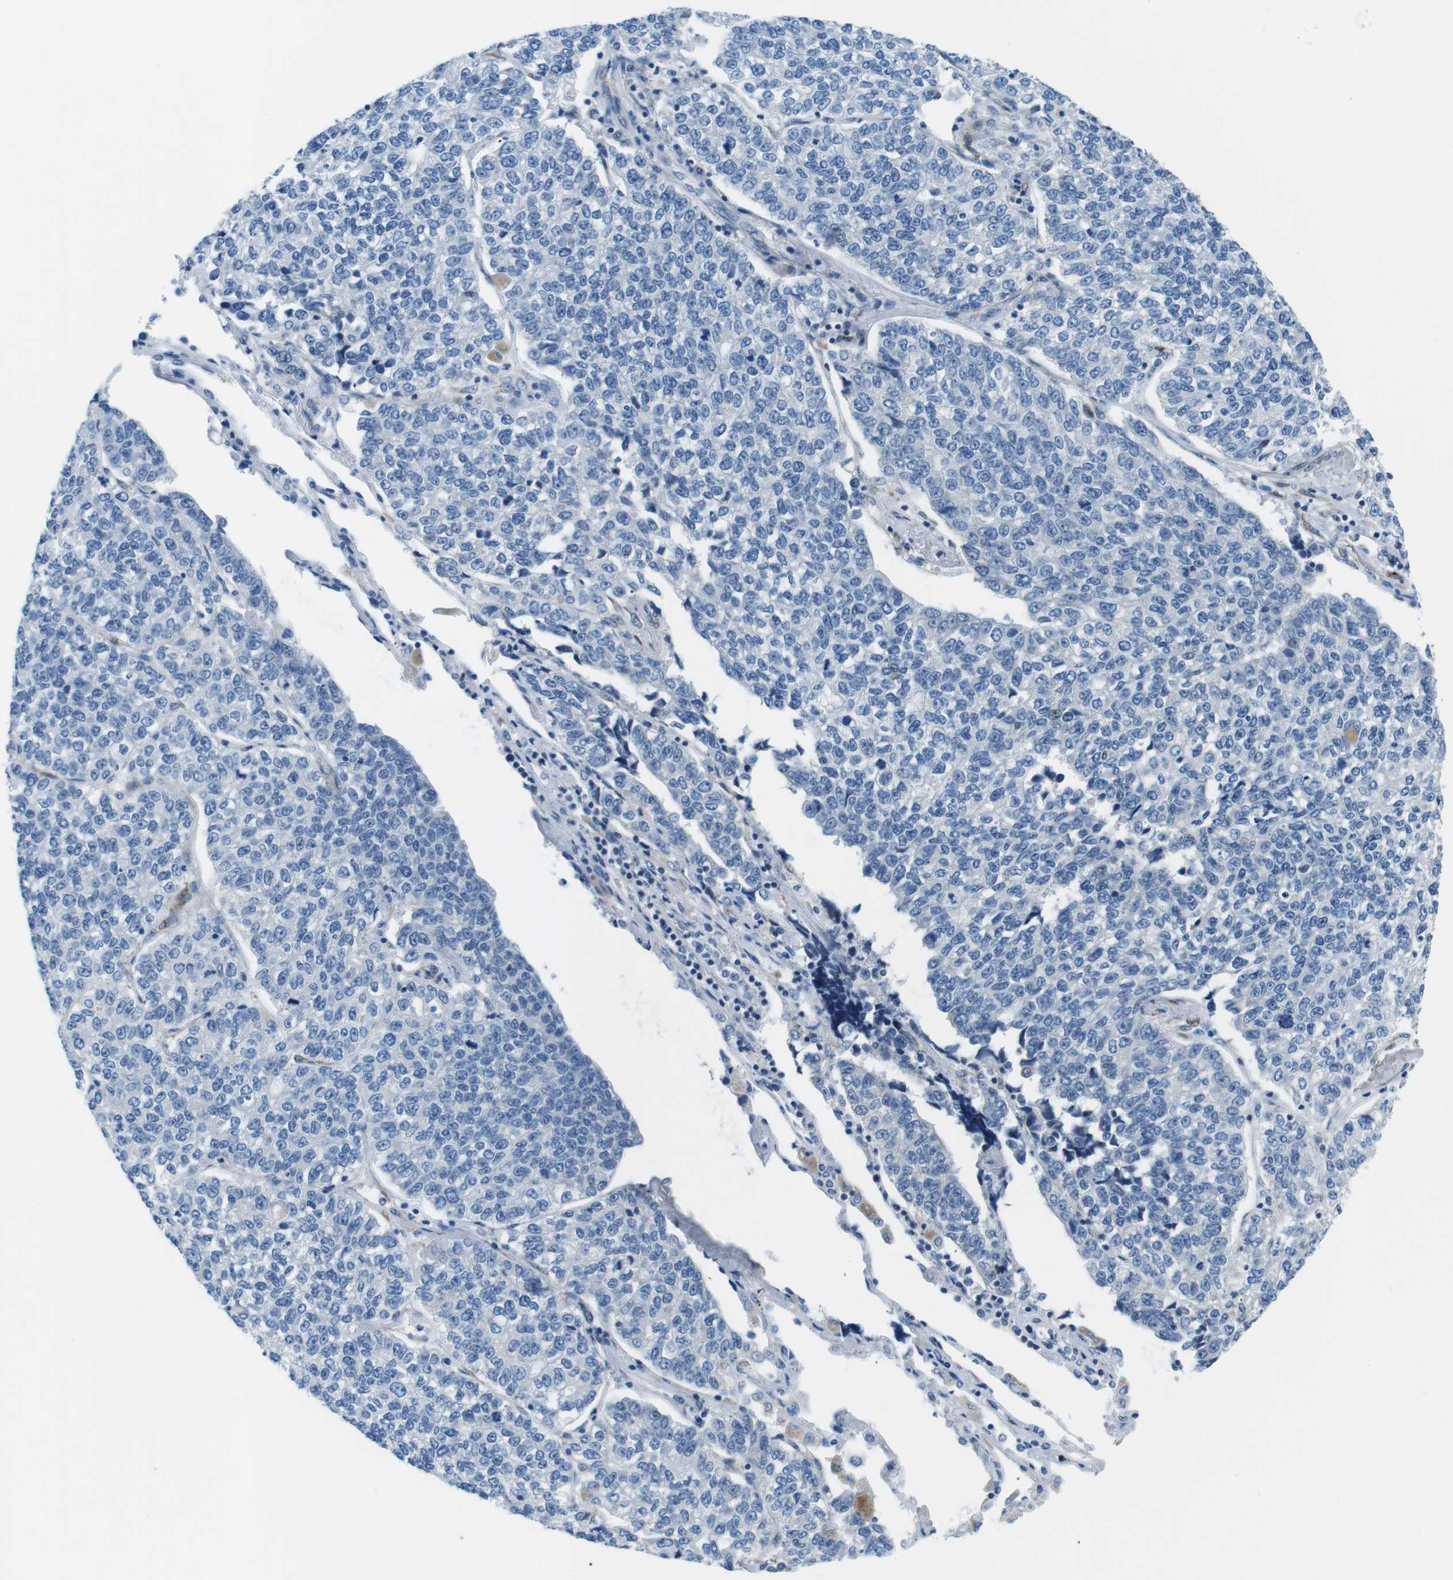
{"staining": {"intensity": "negative", "quantity": "none", "location": "none"}, "tissue": "lung cancer", "cell_type": "Tumor cells", "image_type": "cancer", "snomed": [{"axis": "morphology", "description": "Adenocarcinoma, NOS"}, {"axis": "topography", "description": "Lung"}], "caption": "The micrograph reveals no significant positivity in tumor cells of lung adenocarcinoma. (DAB IHC, high magnification).", "gene": "PHLDA1", "patient": {"sex": "male", "age": 49}}